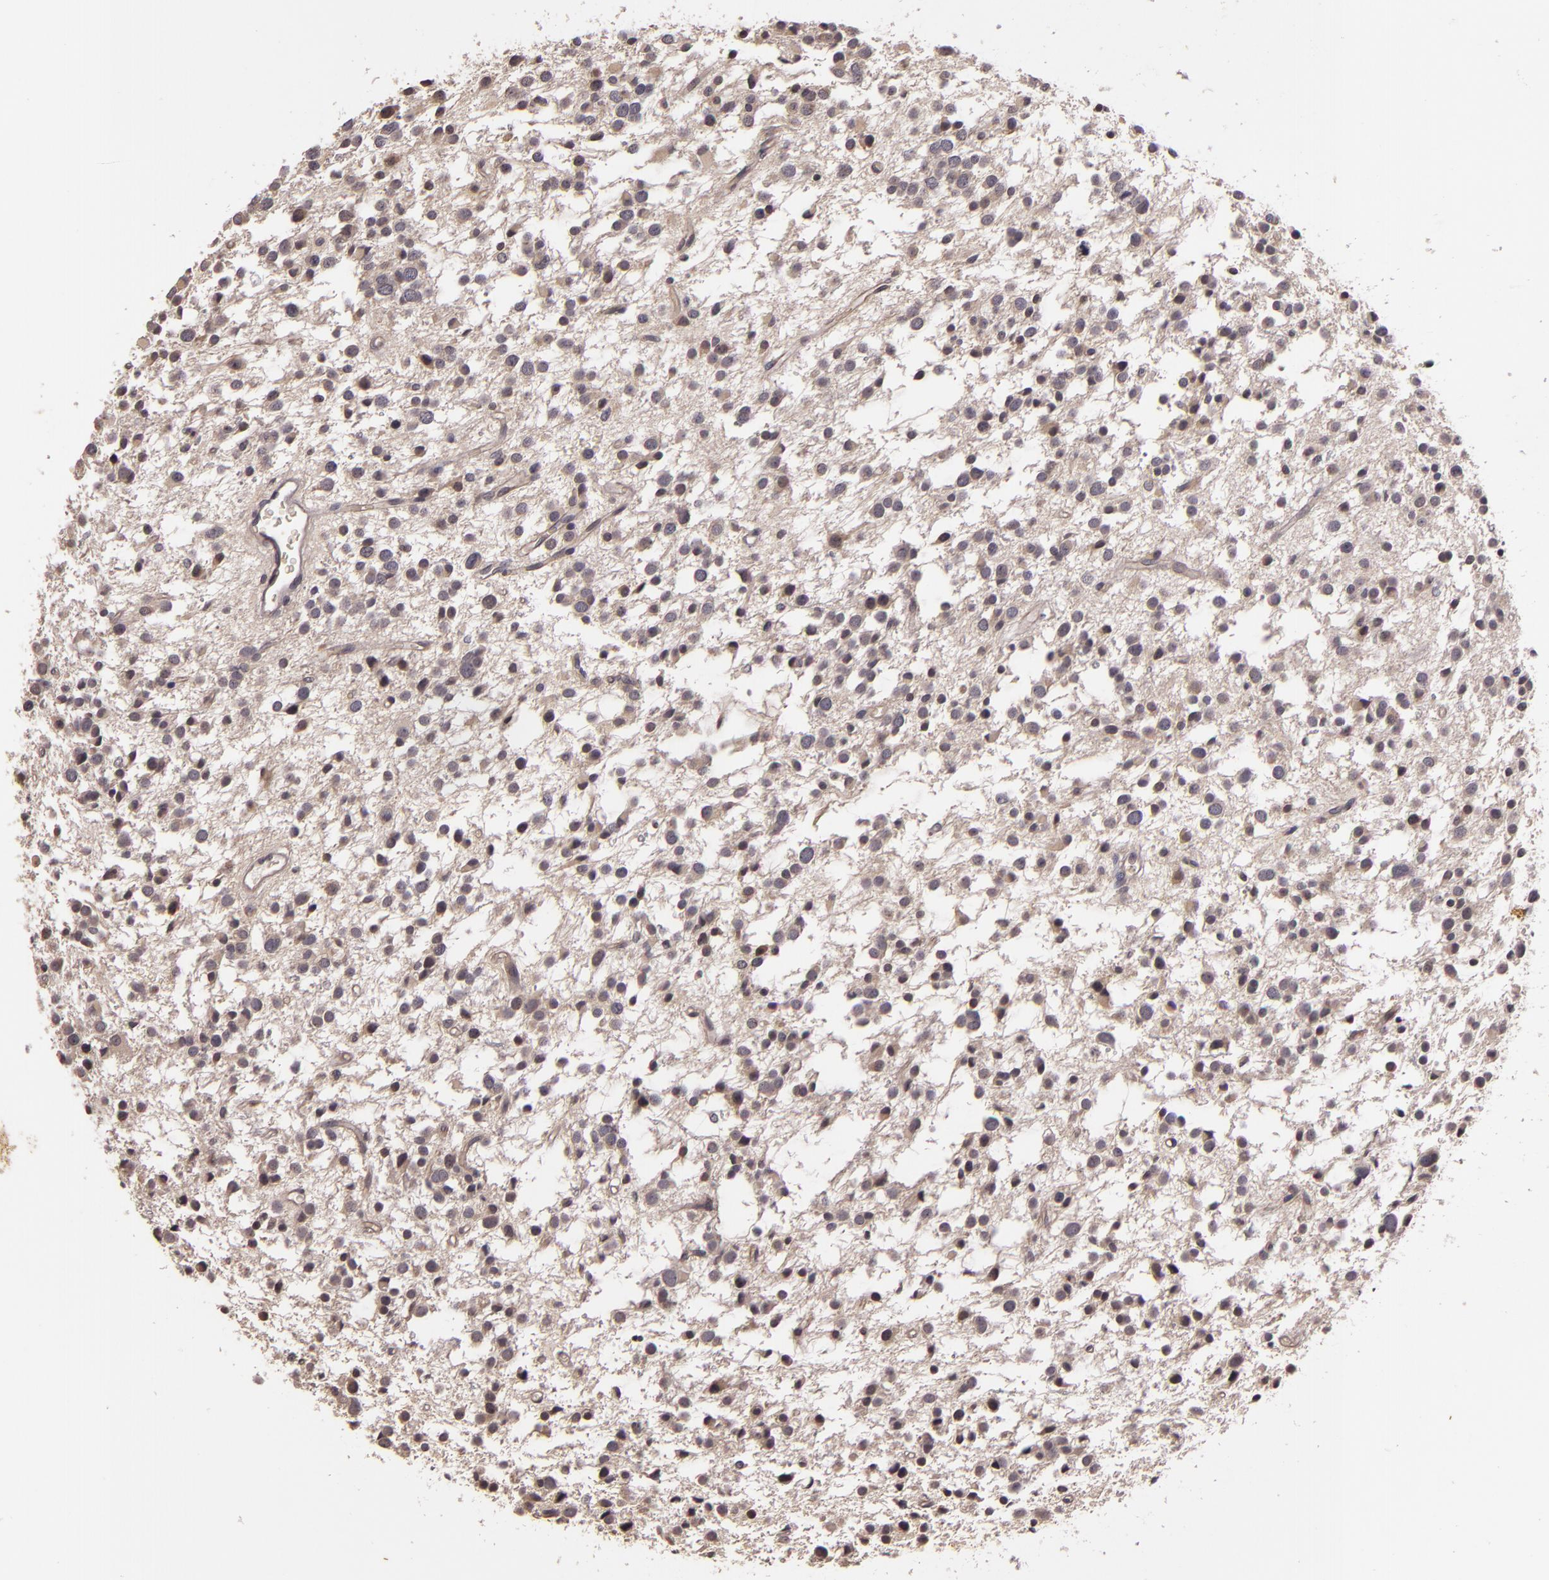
{"staining": {"intensity": "negative", "quantity": "none", "location": "none"}, "tissue": "glioma", "cell_type": "Tumor cells", "image_type": "cancer", "snomed": [{"axis": "morphology", "description": "Glioma, malignant, Low grade"}, {"axis": "topography", "description": "Brain"}], "caption": "This micrograph is of low-grade glioma (malignant) stained with IHC to label a protein in brown with the nuclei are counter-stained blue. There is no positivity in tumor cells.", "gene": "TFF1", "patient": {"sex": "female", "age": 36}}